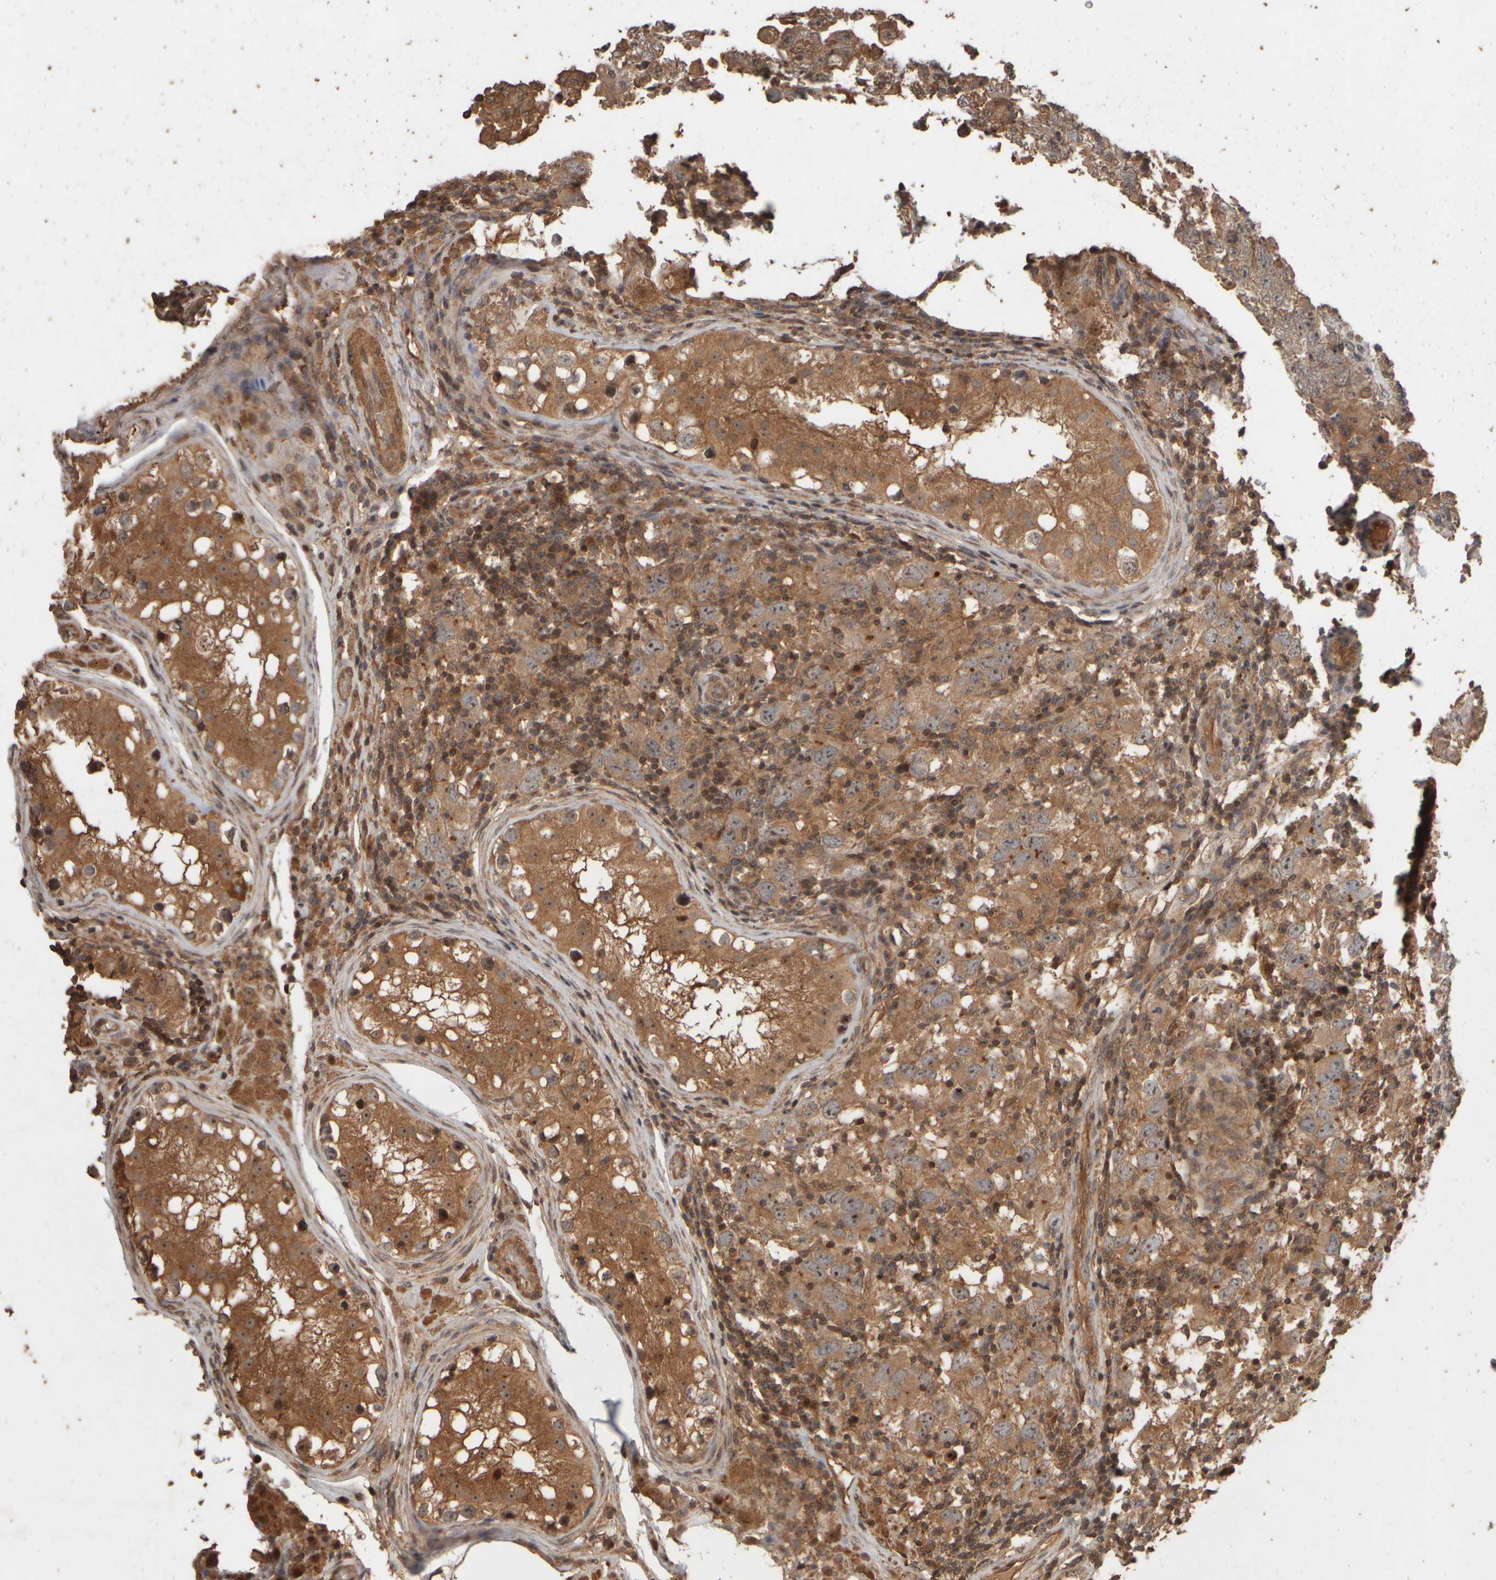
{"staining": {"intensity": "moderate", "quantity": ">75%", "location": "cytoplasmic/membranous,nuclear"}, "tissue": "testis cancer", "cell_type": "Tumor cells", "image_type": "cancer", "snomed": [{"axis": "morphology", "description": "Carcinoma, Embryonal, NOS"}, {"axis": "topography", "description": "Testis"}], "caption": "Moderate cytoplasmic/membranous and nuclear protein positivity is identified in about >75% of tumor cells in testis cancer. The staining was performed using DAB to visualize the protein expression in brown, while the nuclei were stained in blue with hematoxylin (Magnification: 20x).", "gene": "SPHK1", "patient": {"sex": "male", "age": 21}}